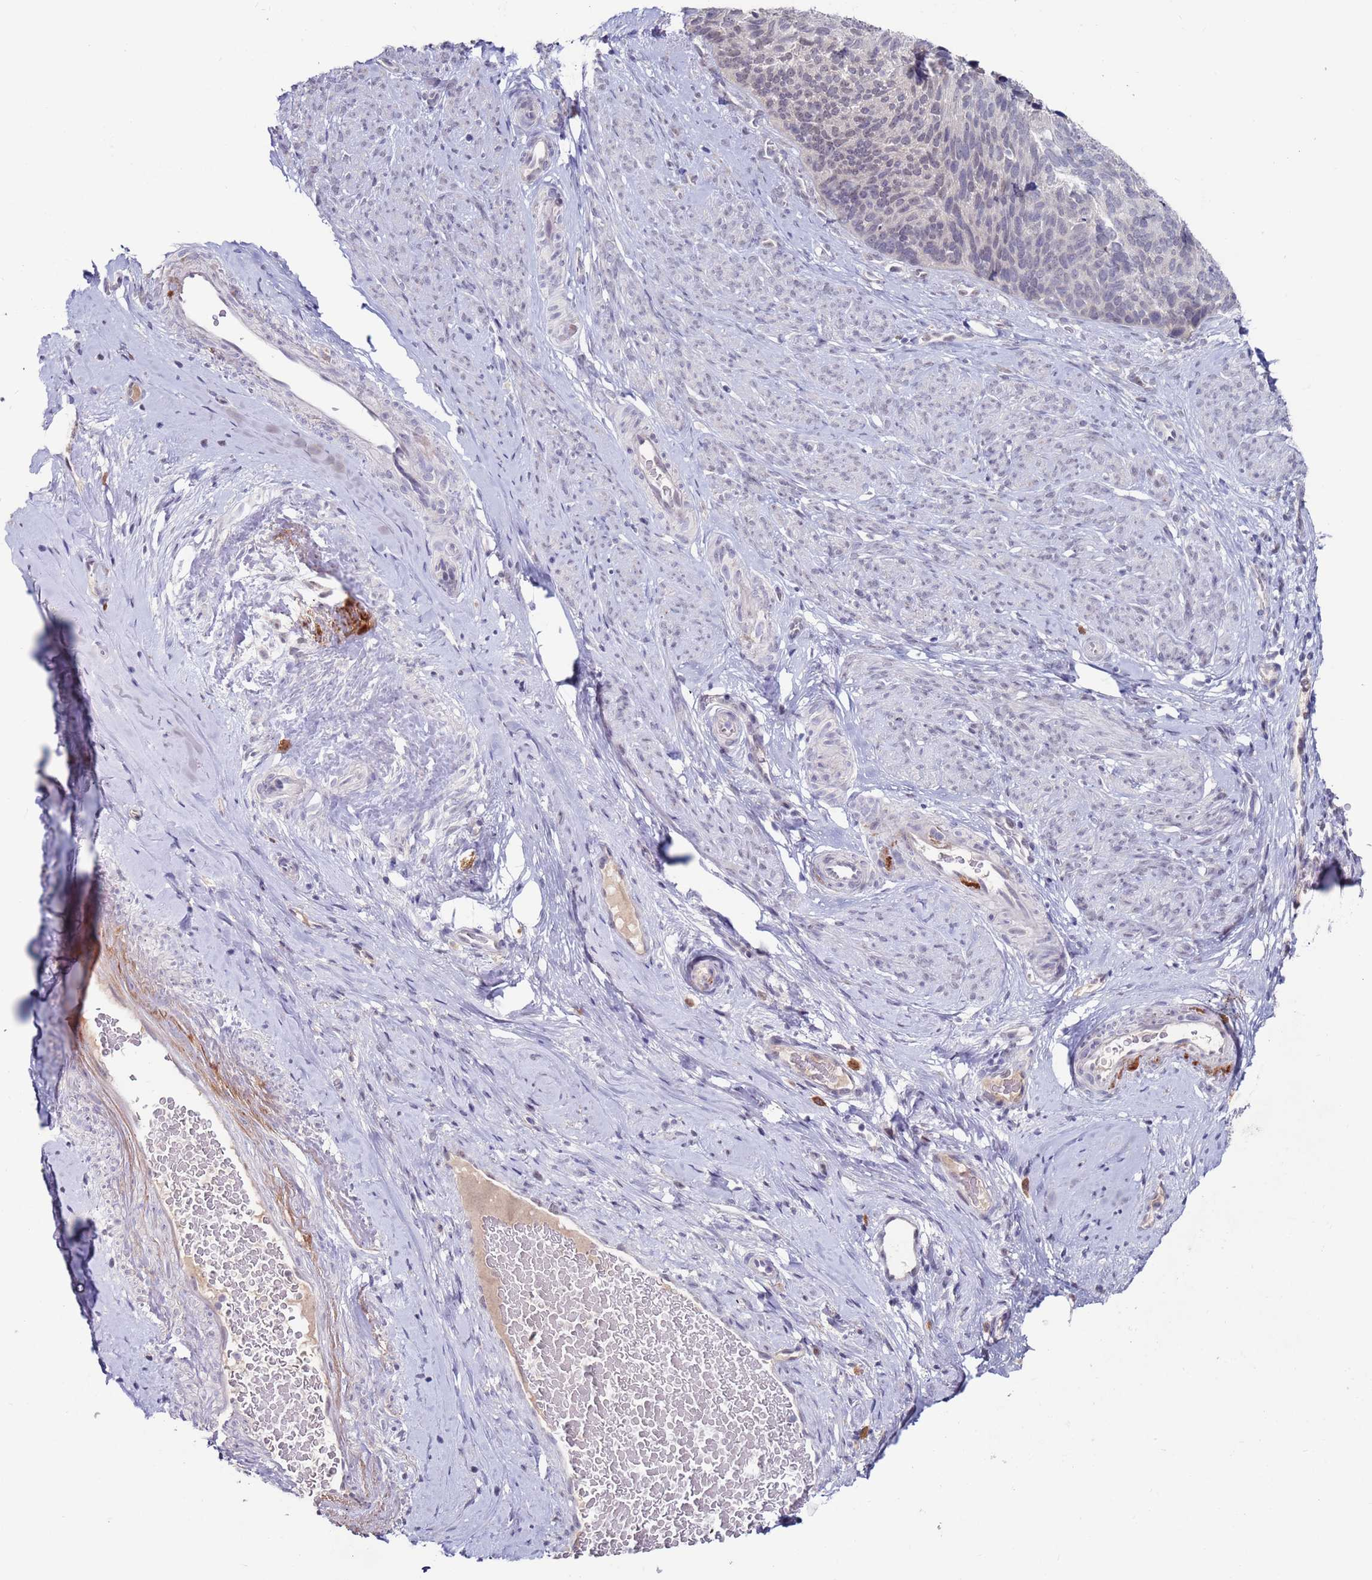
{"staining": {"intensity": "weak", "quantity": "<25%", "location": "nuclear"}, "tissue": "cervical cancer", "cell_type": "Tumor cells", "image_type": "cancer", "snomed": [{"axis": "morphology", "description": "Squamous cell carcinoma, NOS"}, {"axis": "topography", "description": "Cervix"}], "caption": "Tumor cells show no significant staining in cervical cancer.", "gene": "FBXO27", "patient": {"sex": "female", "age": 80}}